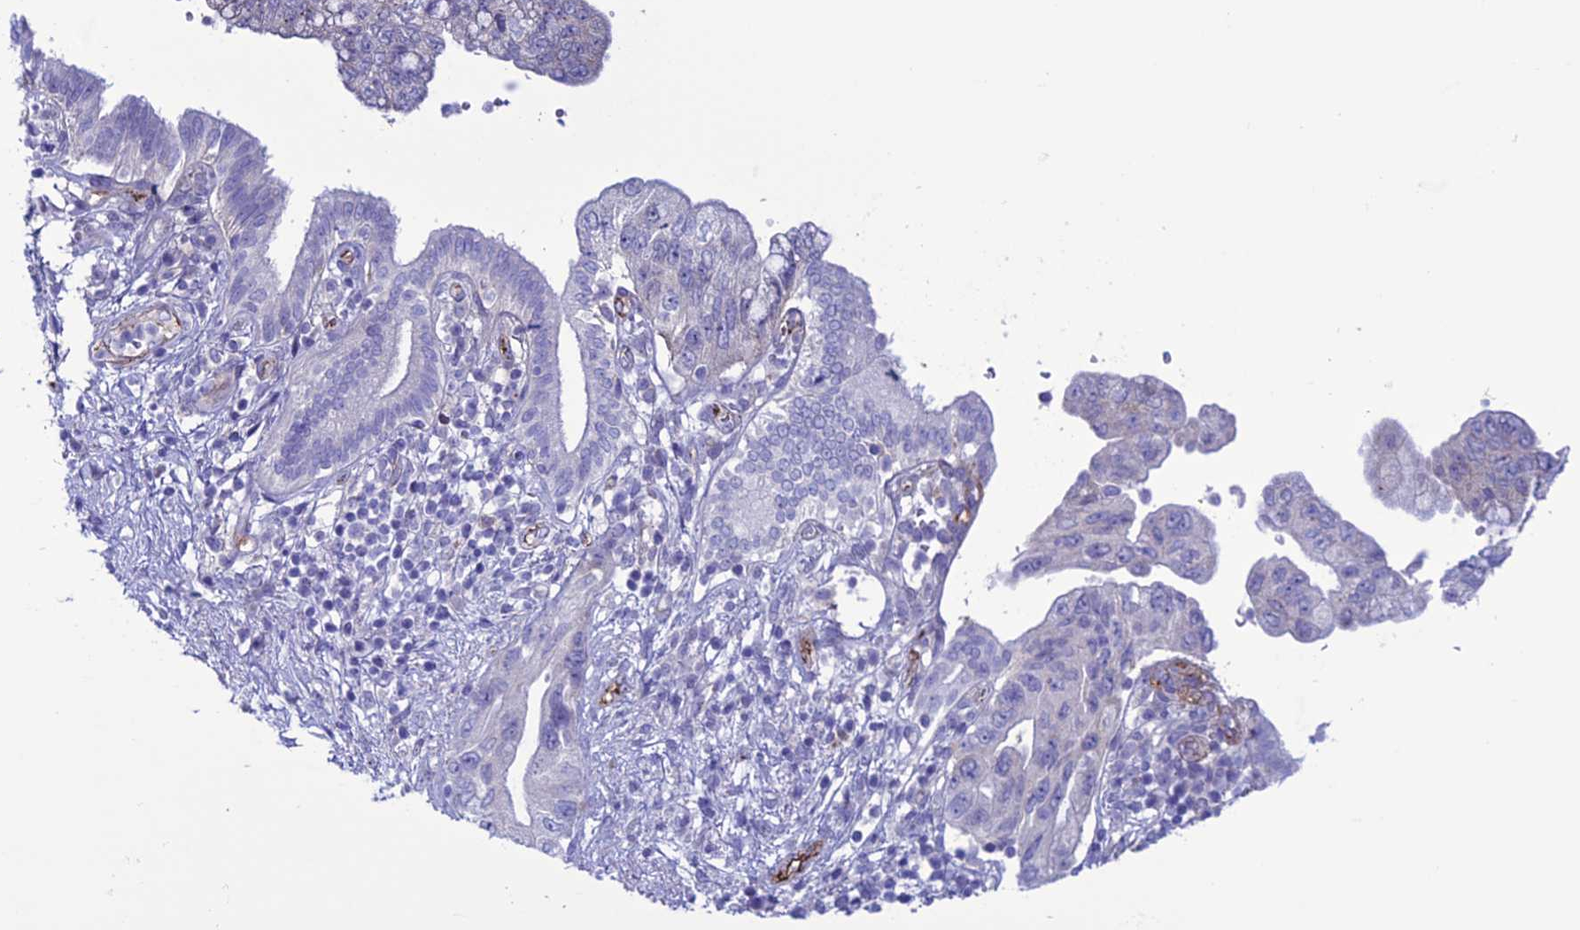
{"staining": {"intensity": "negative", "quantity": "none", "location": "none"}, "tissue": "pancreatic cancer", "cell_type": "Tumor cells", "image_type": "cancer", "snomed": [{"axis": "morphology", "description": "Adenocarcinoma, NOS"}, {"axis": "topography", "description": "Pancreas"}], "caption": "Tumor cells show no significant protein expression in pancreatic adenocarcinoma.", "gene": "CDC42EP5", "patient": {"sex": "female", "age": 73}}